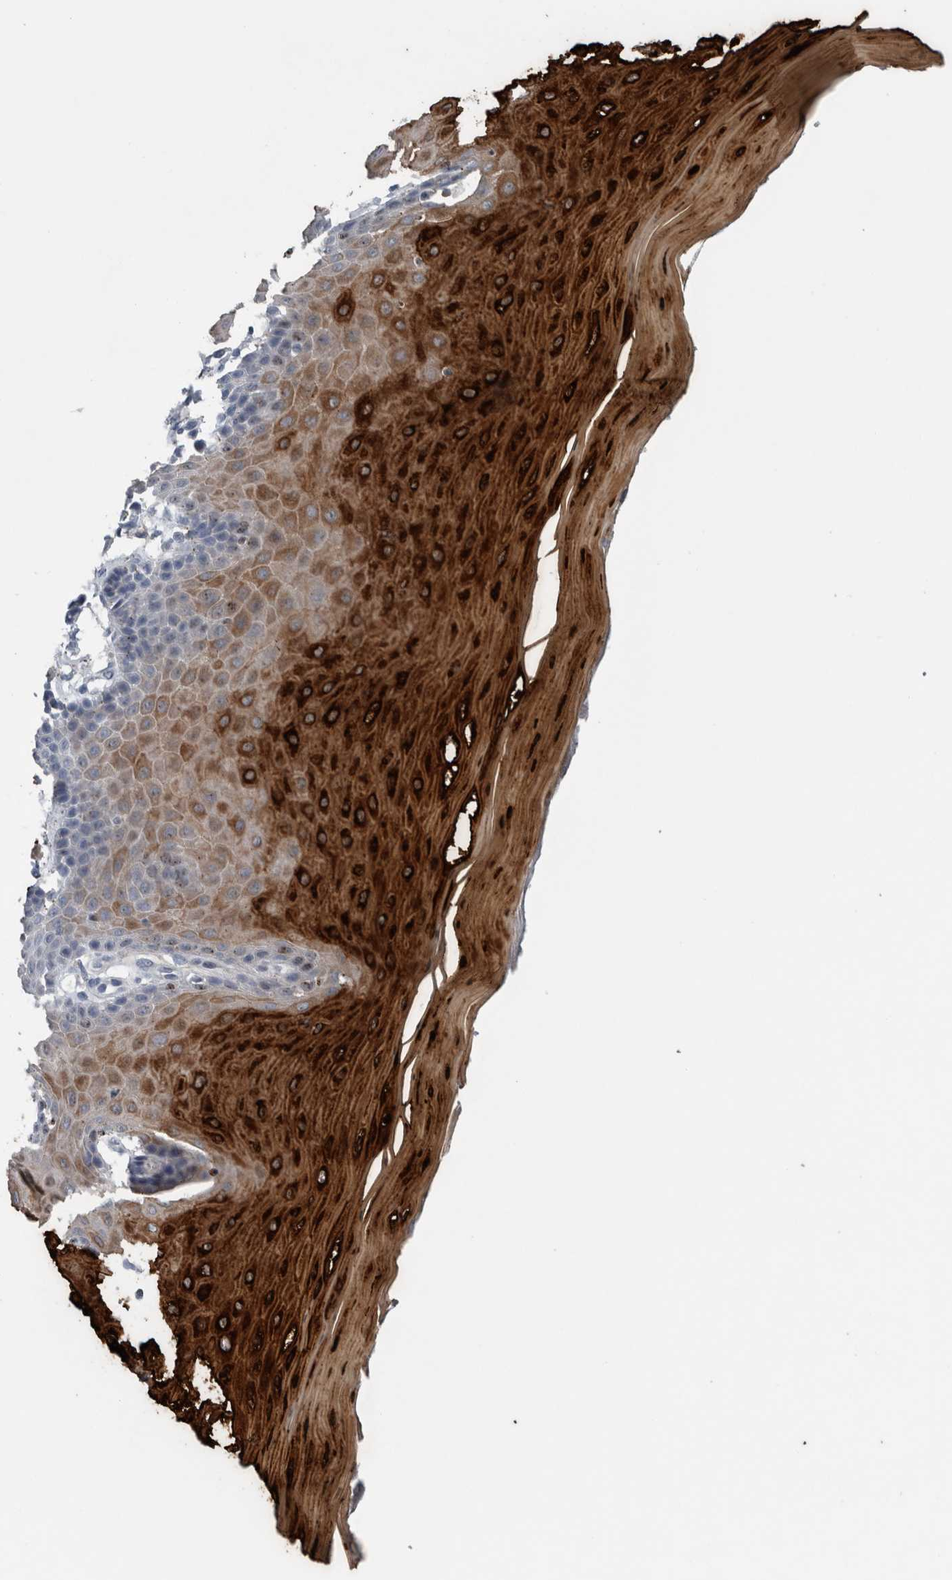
{"staining": {"intensity": "negative", "quantity": "none", "location": "none"}, "tissue": "cervix", "cell_type": "Glandular cells", "image_type": "normal", "snomed": [{"axis": "morphology", "description": "Normal tissue, NOS"}, {"axis": "topography", "description": "Cervix"}], "caption": "A histopathology image of cervix stained for a protein exhibits no brown staining in glandular cells.", "gene": "CRNN", "patient": {"sex": "female", "age": 55}}